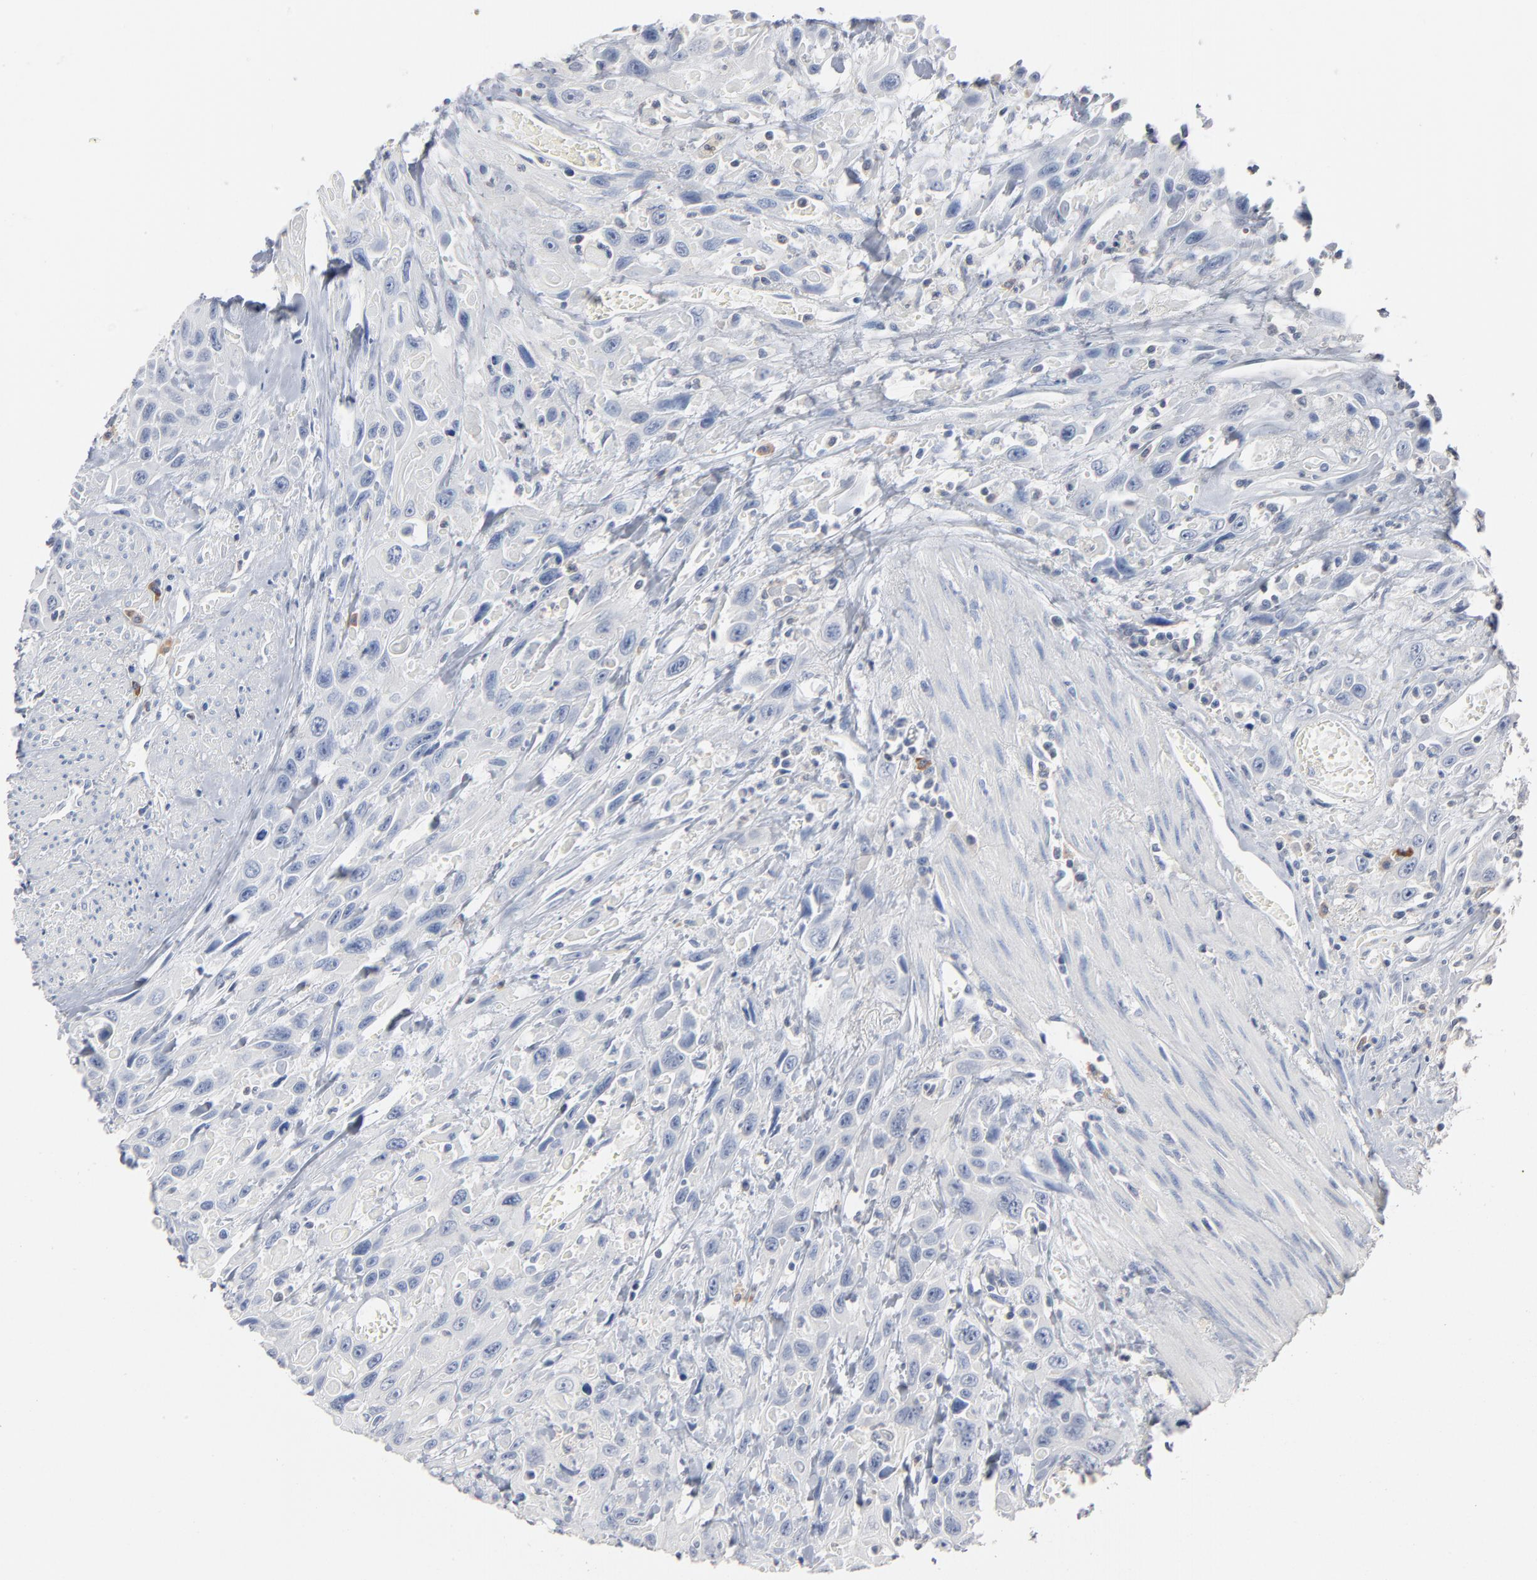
{"staining": {"intensity": "negative", "quantity": "none", "location": "none"}, "tissue": "urothelial cancer", "cell_type": "Tumor cells", "image_type": "cancer", "snomed": [{"axis": "morphology", "description": "Urothelial carcinoma, High grade"}, {"axis": "topography", "description": "Urinary bladder"}], "caption": "This is an immunohistochemistry (IHC) histopathology image of human urothelial cancer. There is no staining in tumor cells.", "gene": "PTK2B", "patient": {"sex": "female", "age": 84}}